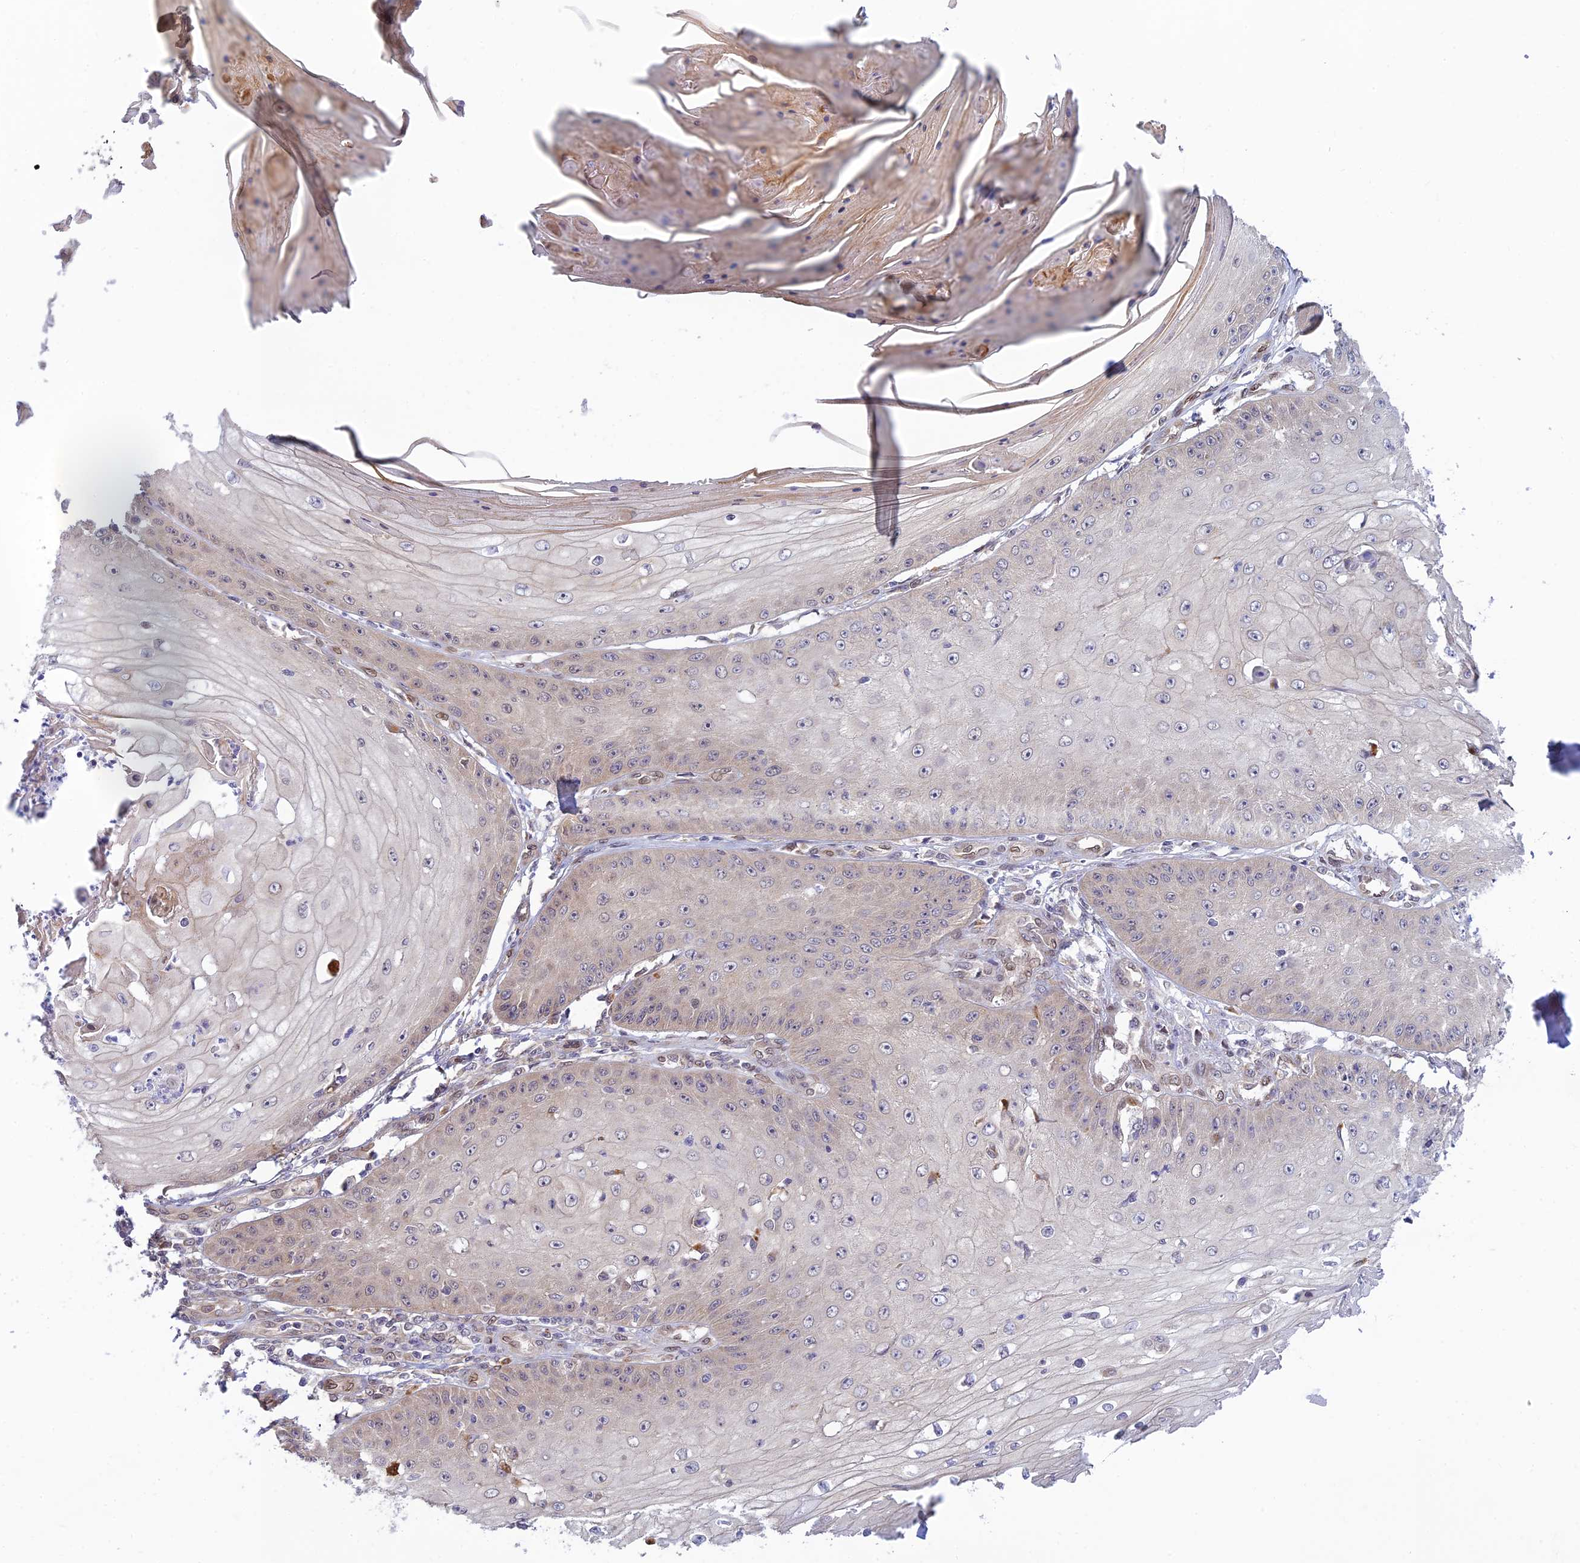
{"staining": {"intensity": "weak", "quantity": "<25%", "location": "cytoplasmic/membranous,nuclear"}, "tissue": "skin cancer", "cell_type": "Tumor cells", "image_type": "cancer", "snomed": [{"axis": "morphology", "description": "Squamous cell carcinoma, NOS"}, {"axis": "topography", "description": "Skin"}], "caption": "Protein analysis of skin squamous cell carcinoma demonstrates no significant staining in tumor cells.", "gene": "SKIC8", "patient": {"sex": "male", "age": 70}}